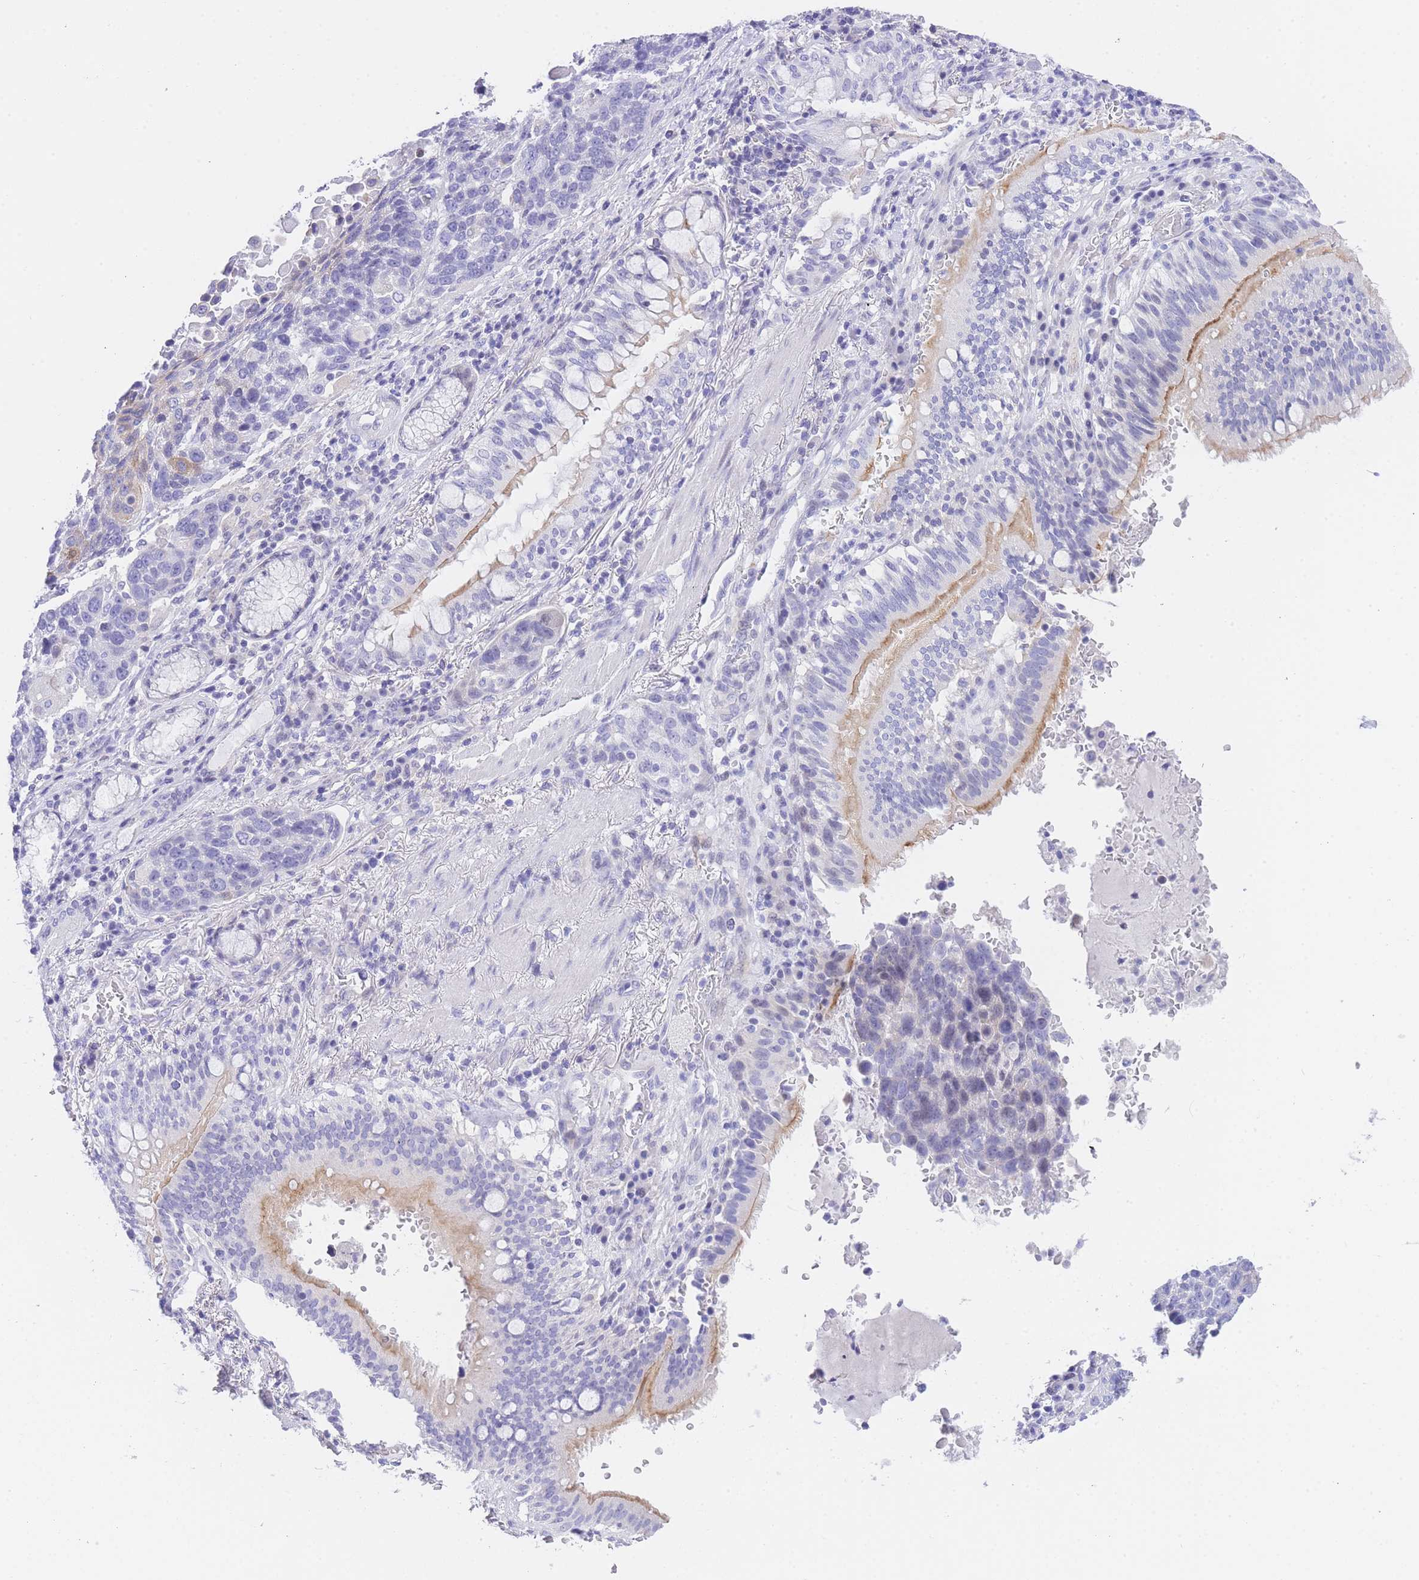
{"staining": {"intensity": "negative", "quantity": "none", "location": "none"}, "tissue": "lung cancer", "cell_type": "Tumor cells", "image_type": "cancer", "snomed": [{"axis": "morphology", "description": "Squamous cell carcinoma, NOS"}, {"axis": "topography", "description": "Lung"}], "caption": "This is a photomicrograph of IHC staining of lung cancer (squamous cell carcinoma), which shows no expression in tumor cells. The staining is performed using DAB (3,3'-diaminobenzidine) brown chromogen with nuclei counter-stained in using hematoxylin.", "gene": "TIFAB", "patient": {"sex": "male", "age": 66}}